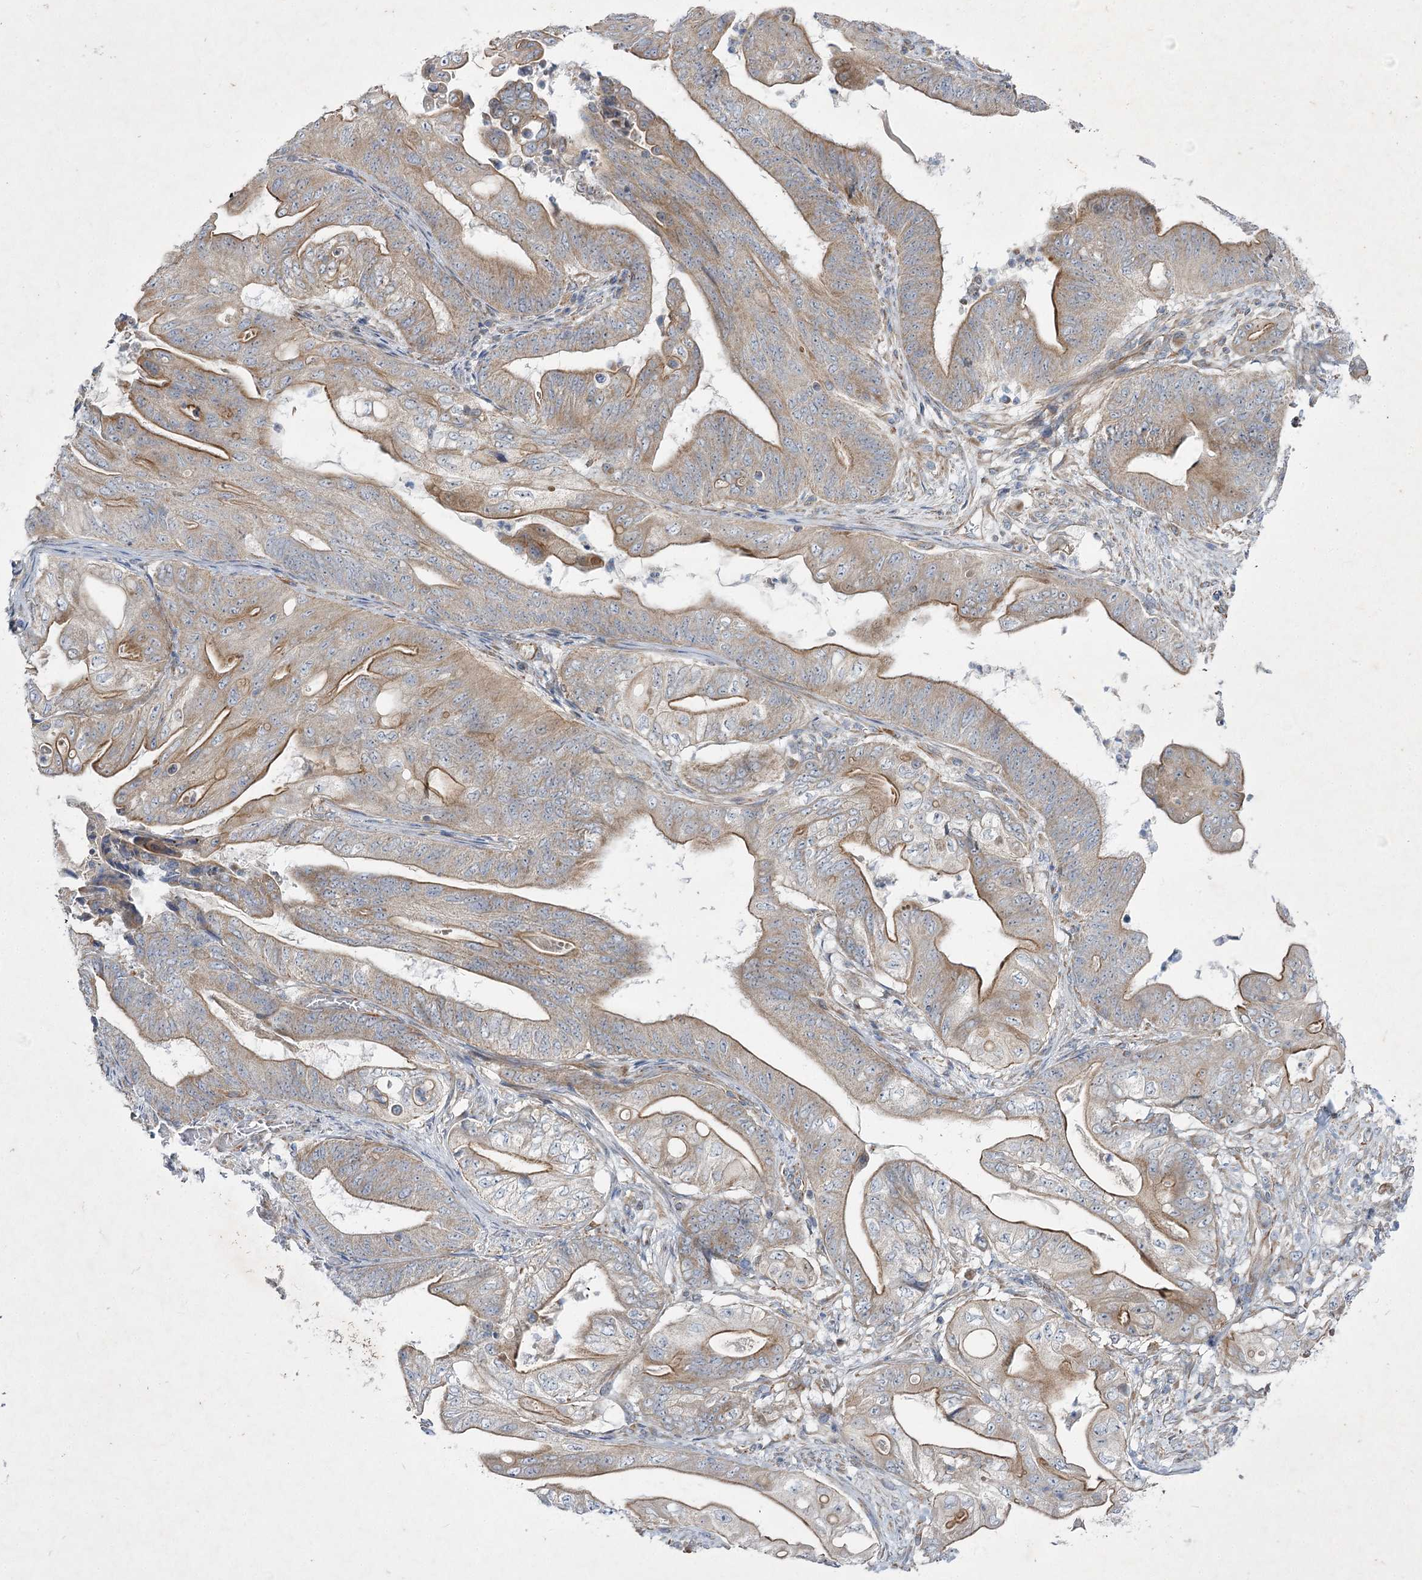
{"staining": {"intensity": "moderate", "quantity": ">75%", "location": "cytoplasmic/membranous"}, "tissue": "stomach cancer", "cell_type": "Tumor cells", "image_type": "cancer", "snomed": [{"axis": "morphology", "description": "Adenocarcinoma, NOS"}, {"axis": "topography", "description": "Stomach"}], "caption": "Protein staining of stomach cancer (adenocarcinoma) tissue shows moderate cytoplasmic/membranous positivity in approximately >75% of tumor cells. (brown staining indicates protein expression, while blue staining denotes nuclei).", "gene": "KIAA0825", "patient": {"sex": "female", "age": 73}}